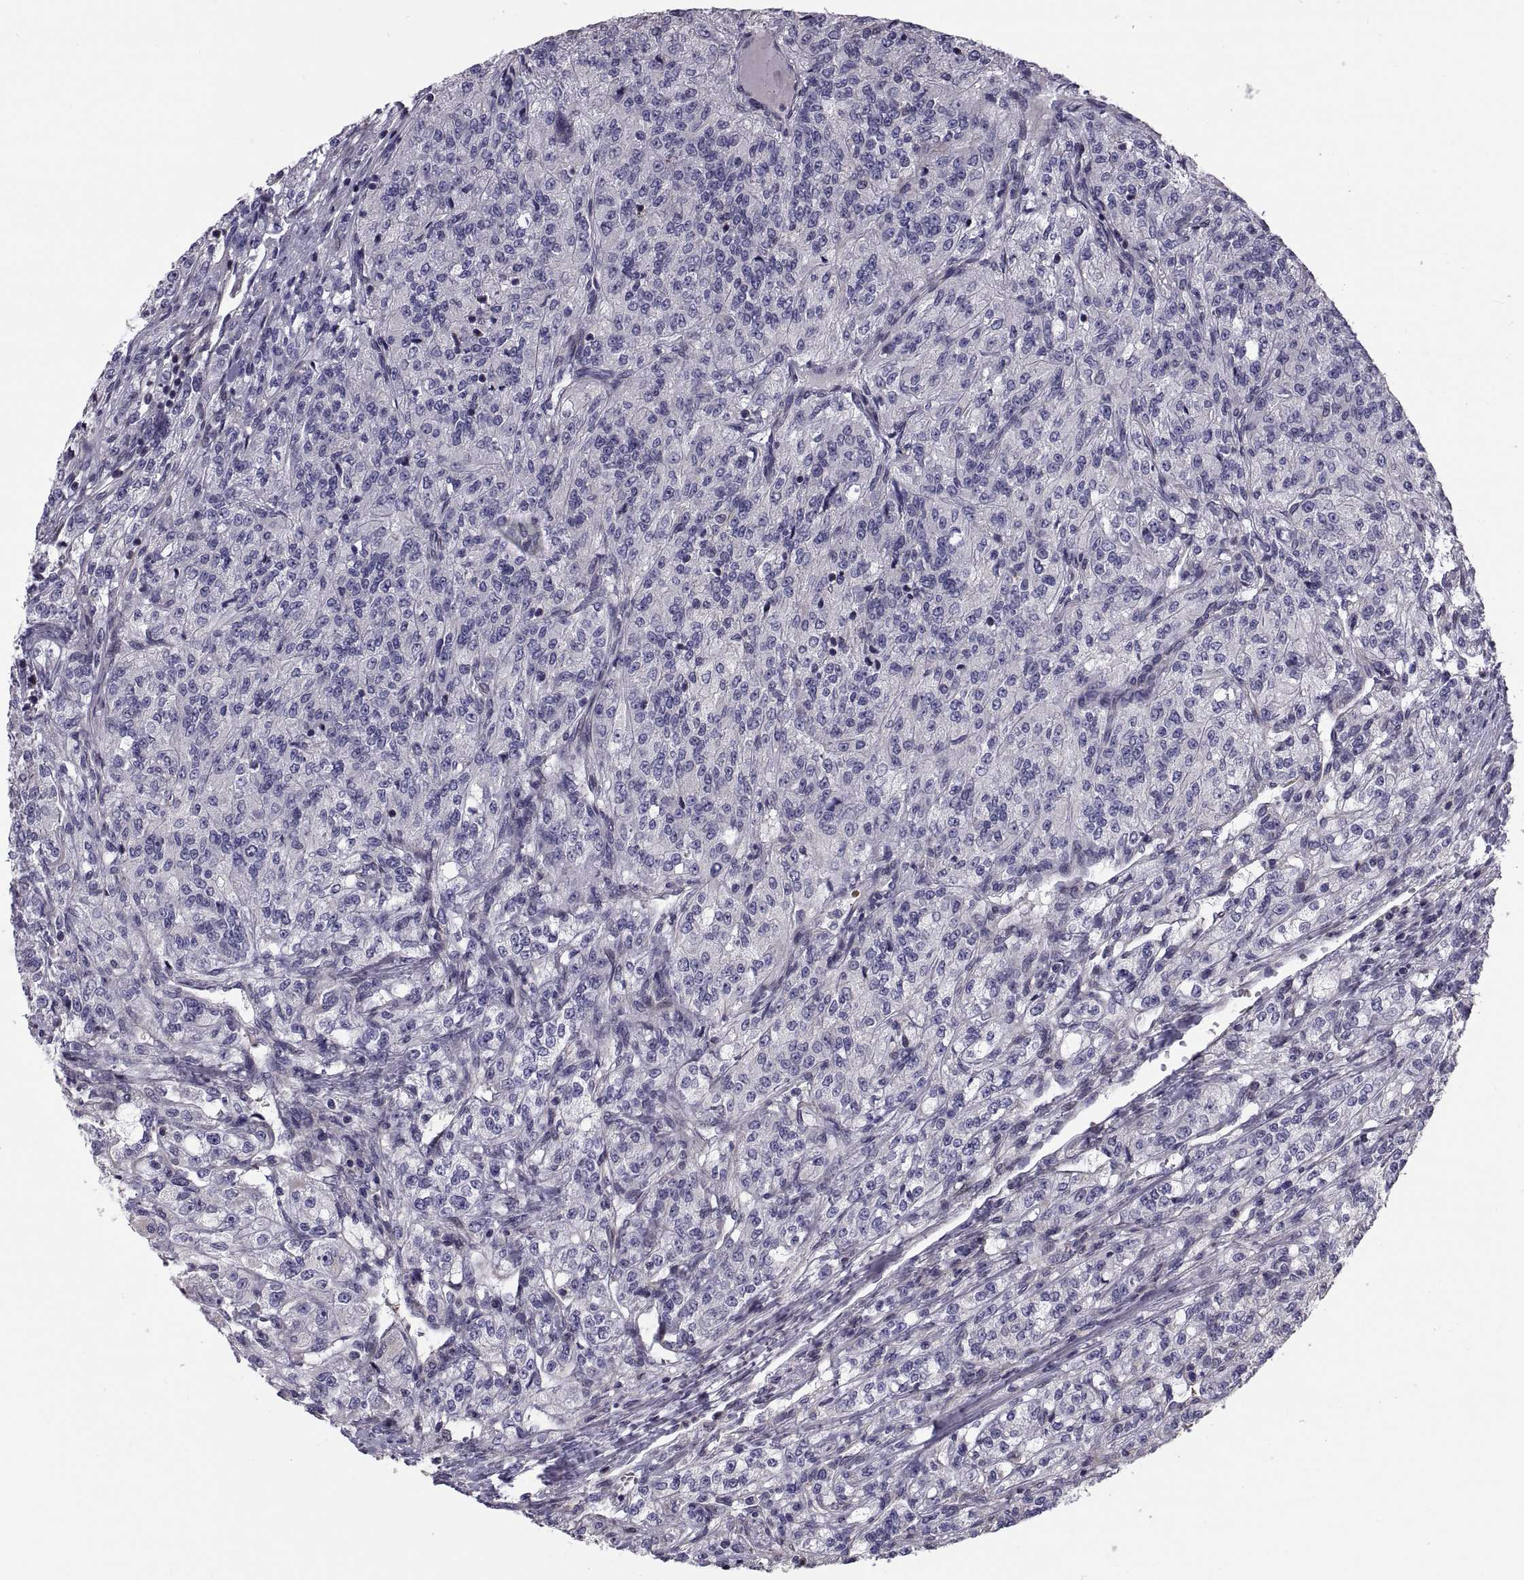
{"staining": {"intensity": "negative", "quantity": "none", "location": "none"}, "tissue": "renal cancer", "cell_type": "Tumor cells", "image_type": "cancer", "snomed": [{"axis": "morphology", "description": "Adenocarcinoma, NOS"}, {"axis": "topography", "description": "Kidney"}], "caption": "The immunohistochemistry (IHC) micrograph has no significant staining in tumor cells of renal adenocarcinoma tissue. Brightfield microscopy of immunohistochemistry stained with DAB (3,3'-diaminobenzidine) (brown) and hematoxylin (blue), captured at high magnification.", "gene": "ANO1", "patient": {"sex": "female", "age": 63}}